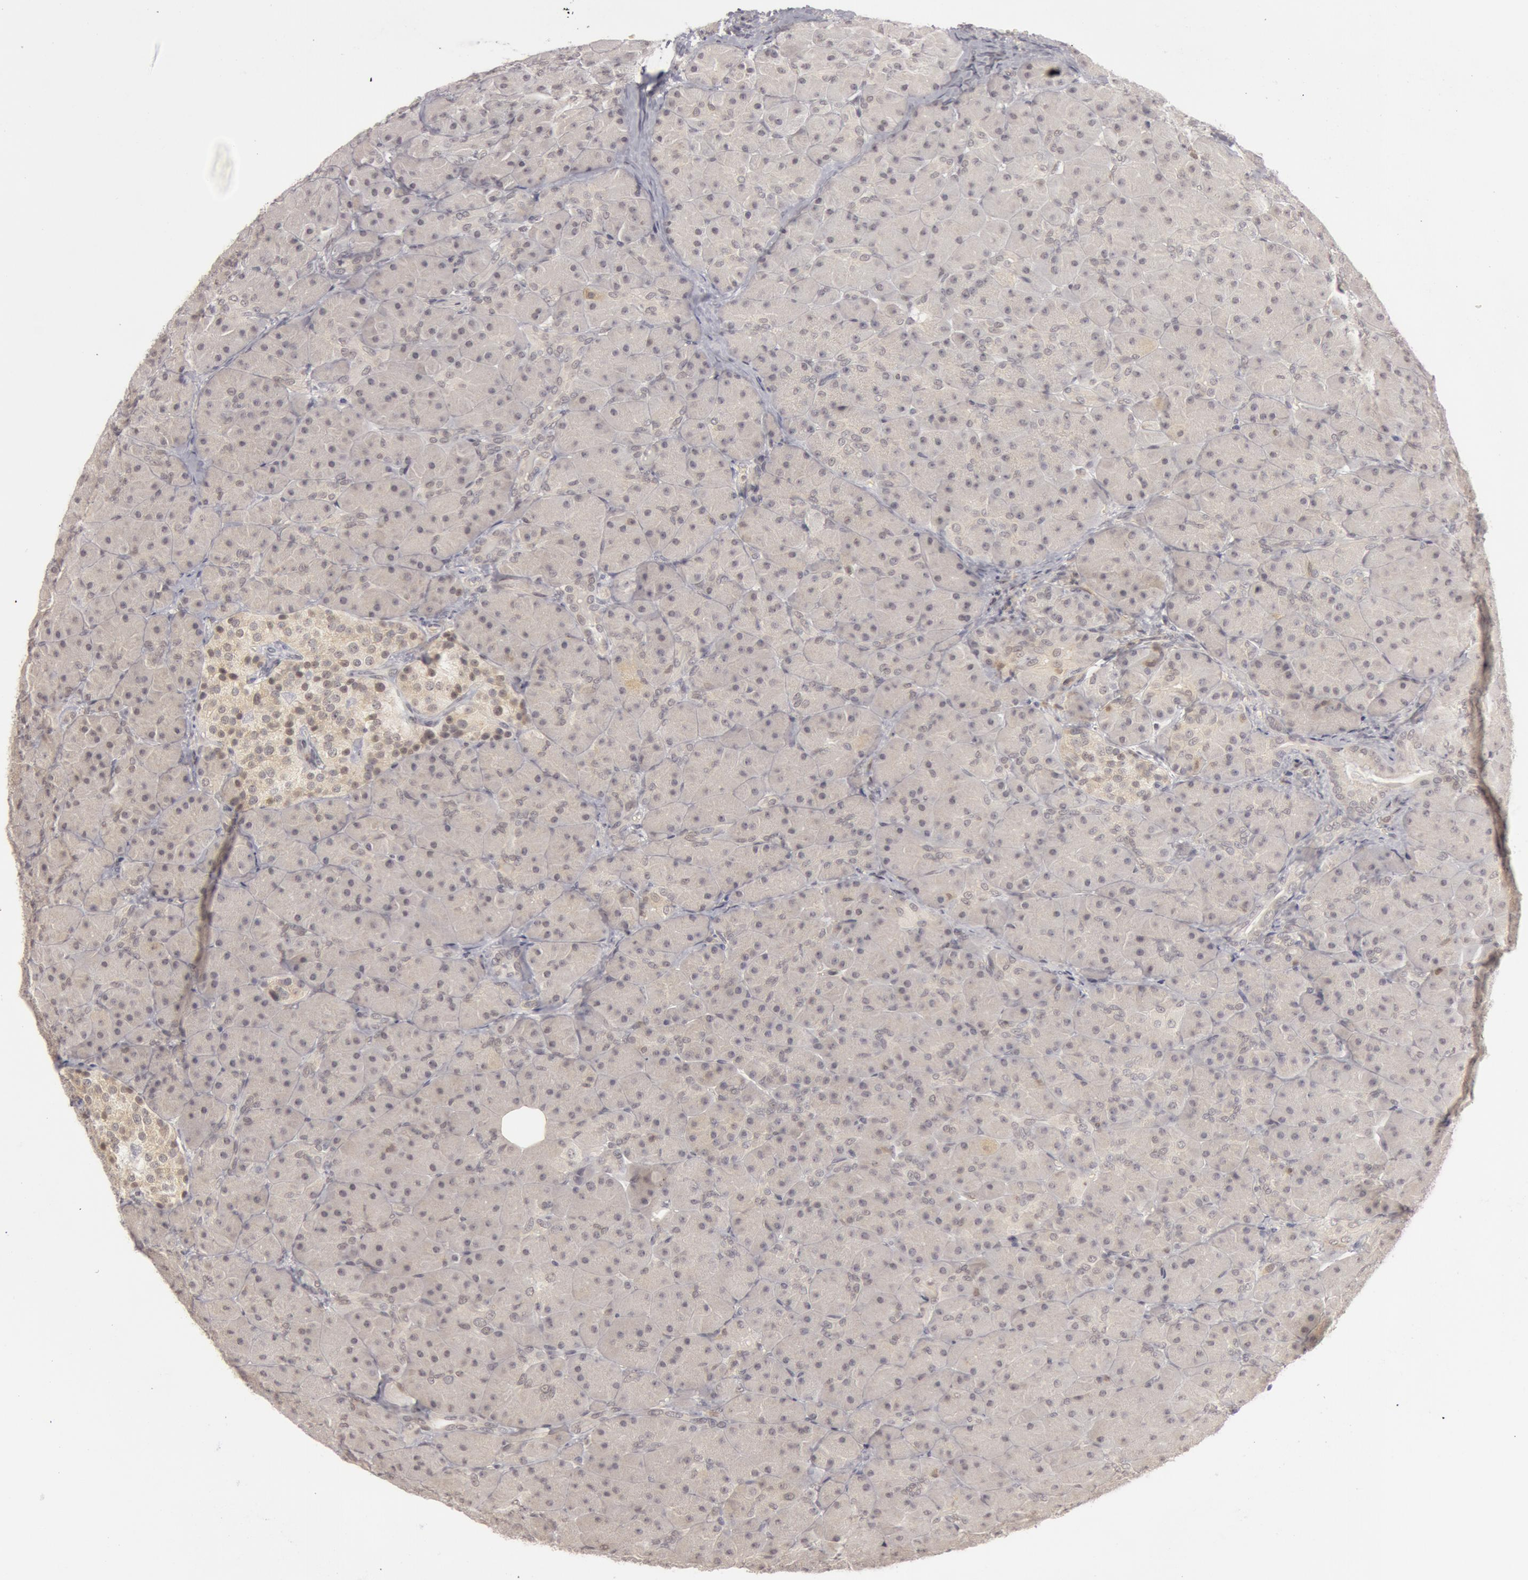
{"staining": {"intensity": "negative", "quantity": "none", "location": "none"}, "tissue": "pancreas", "cell_type": "Exocrine glandular cells", "image_type": "normal", "snomed": [{"axis": "morphology", "description": "Normal tissue, NOS"}, {"axis": "topography", "description": "Pancreas"}], "caption": "Immunohistochemistry micrograph of unremarkable pancreas stained for a protein (brown), which shows no staining in exocrine glandular cells.", "gene": "OASL", "patient": {"sex": "male", "age": 66}}